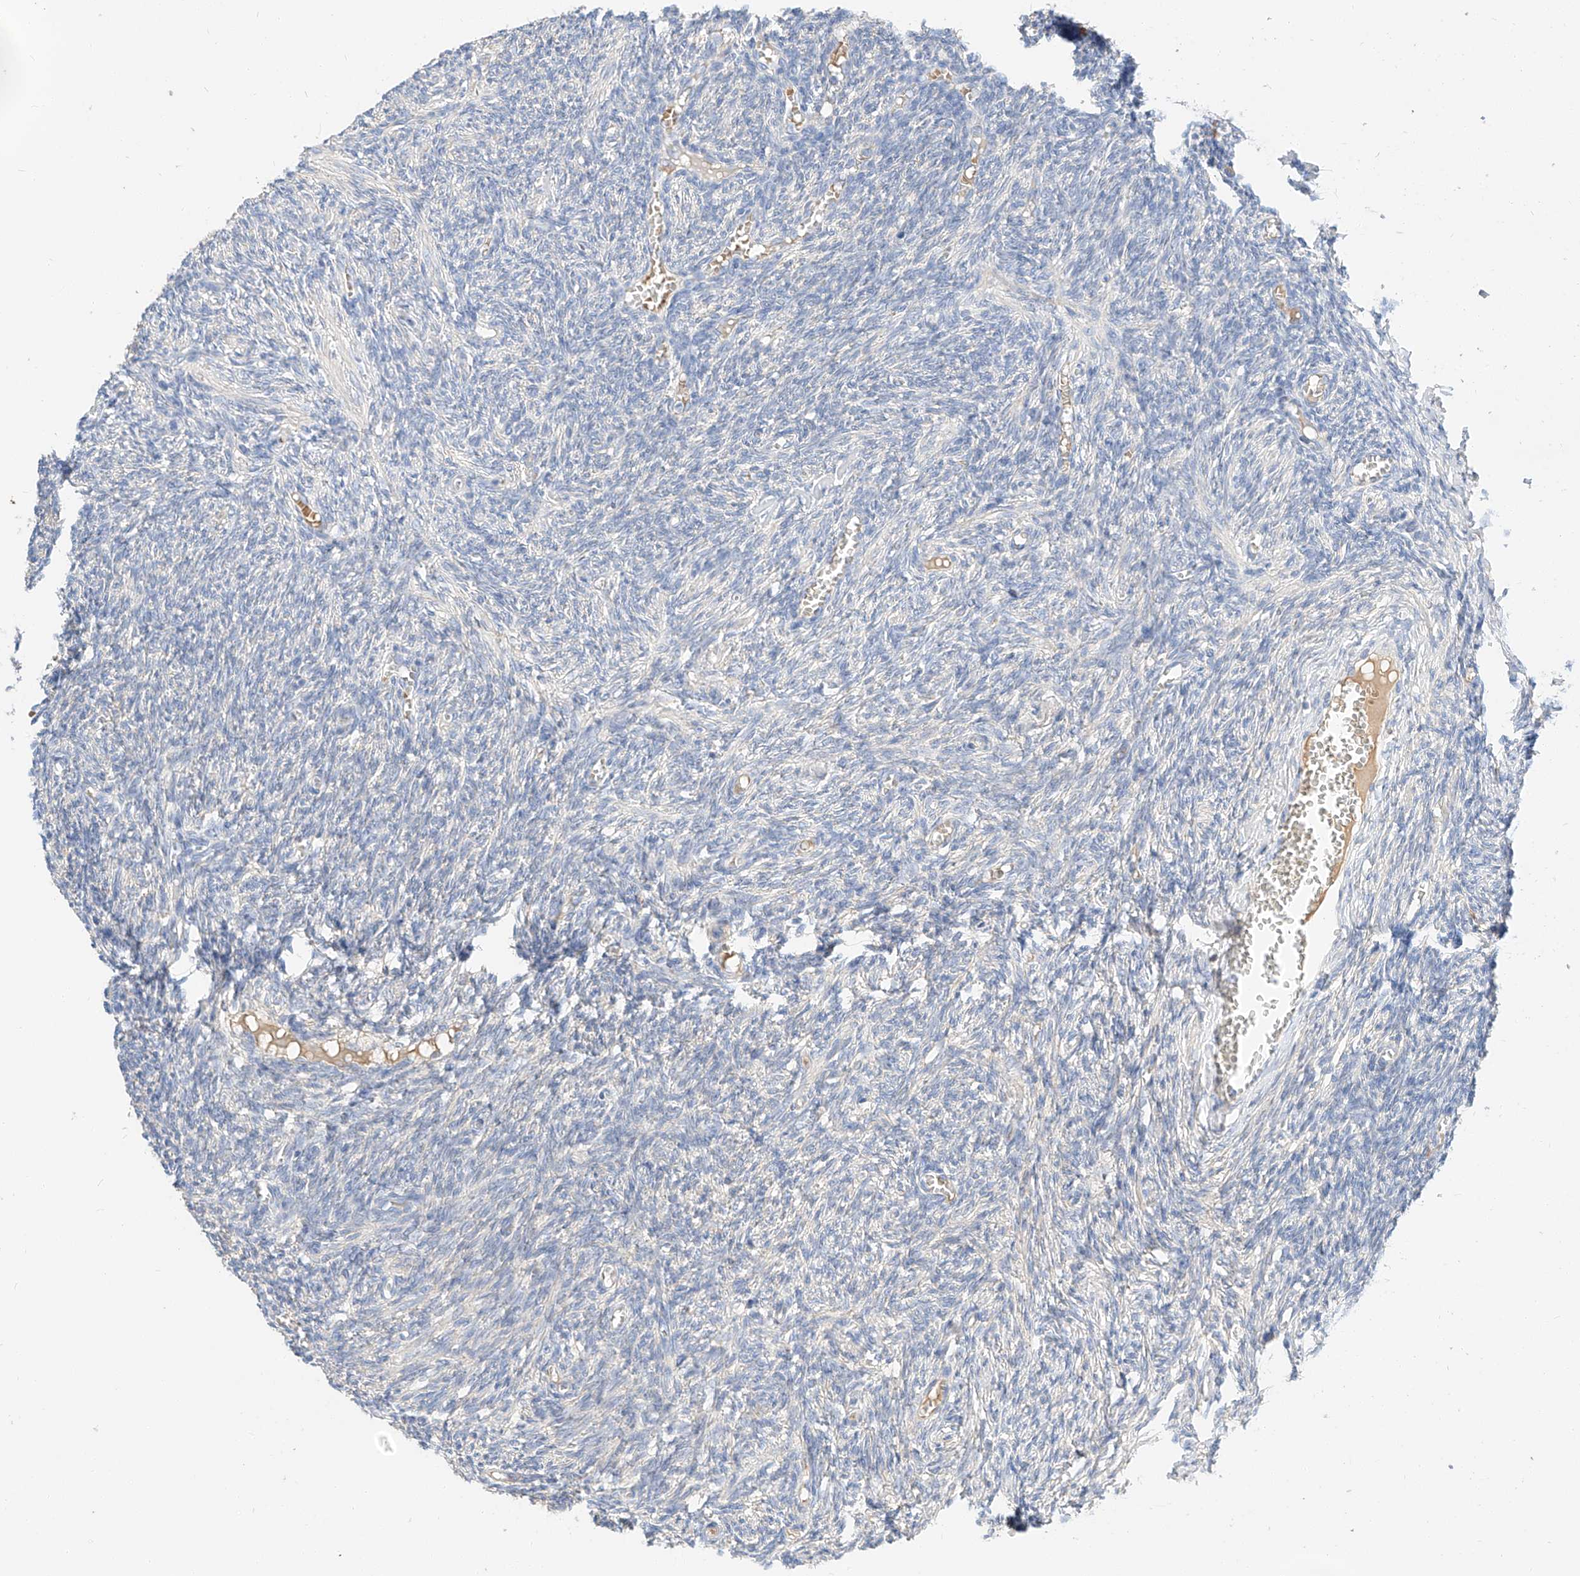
{"staining": {"intensity": "negative", "quantity": "none", "location": "none"}, "tissue": "ovary", "cell_type": "Ovarian stroma cells", "image_type": "normal", "snomed": [{"axis": "morphology", "description": "Normal tissue, NOS"}, {"axis": "topography", "description": "Ovary"}], "caption": "IHC photomicrograph of normal human ovary stained for a protein (brown), which demonstrates no expression in ovarian stroma cells.", "gene": "MAP7", "patient": {"sex": "female", "age": 27}}